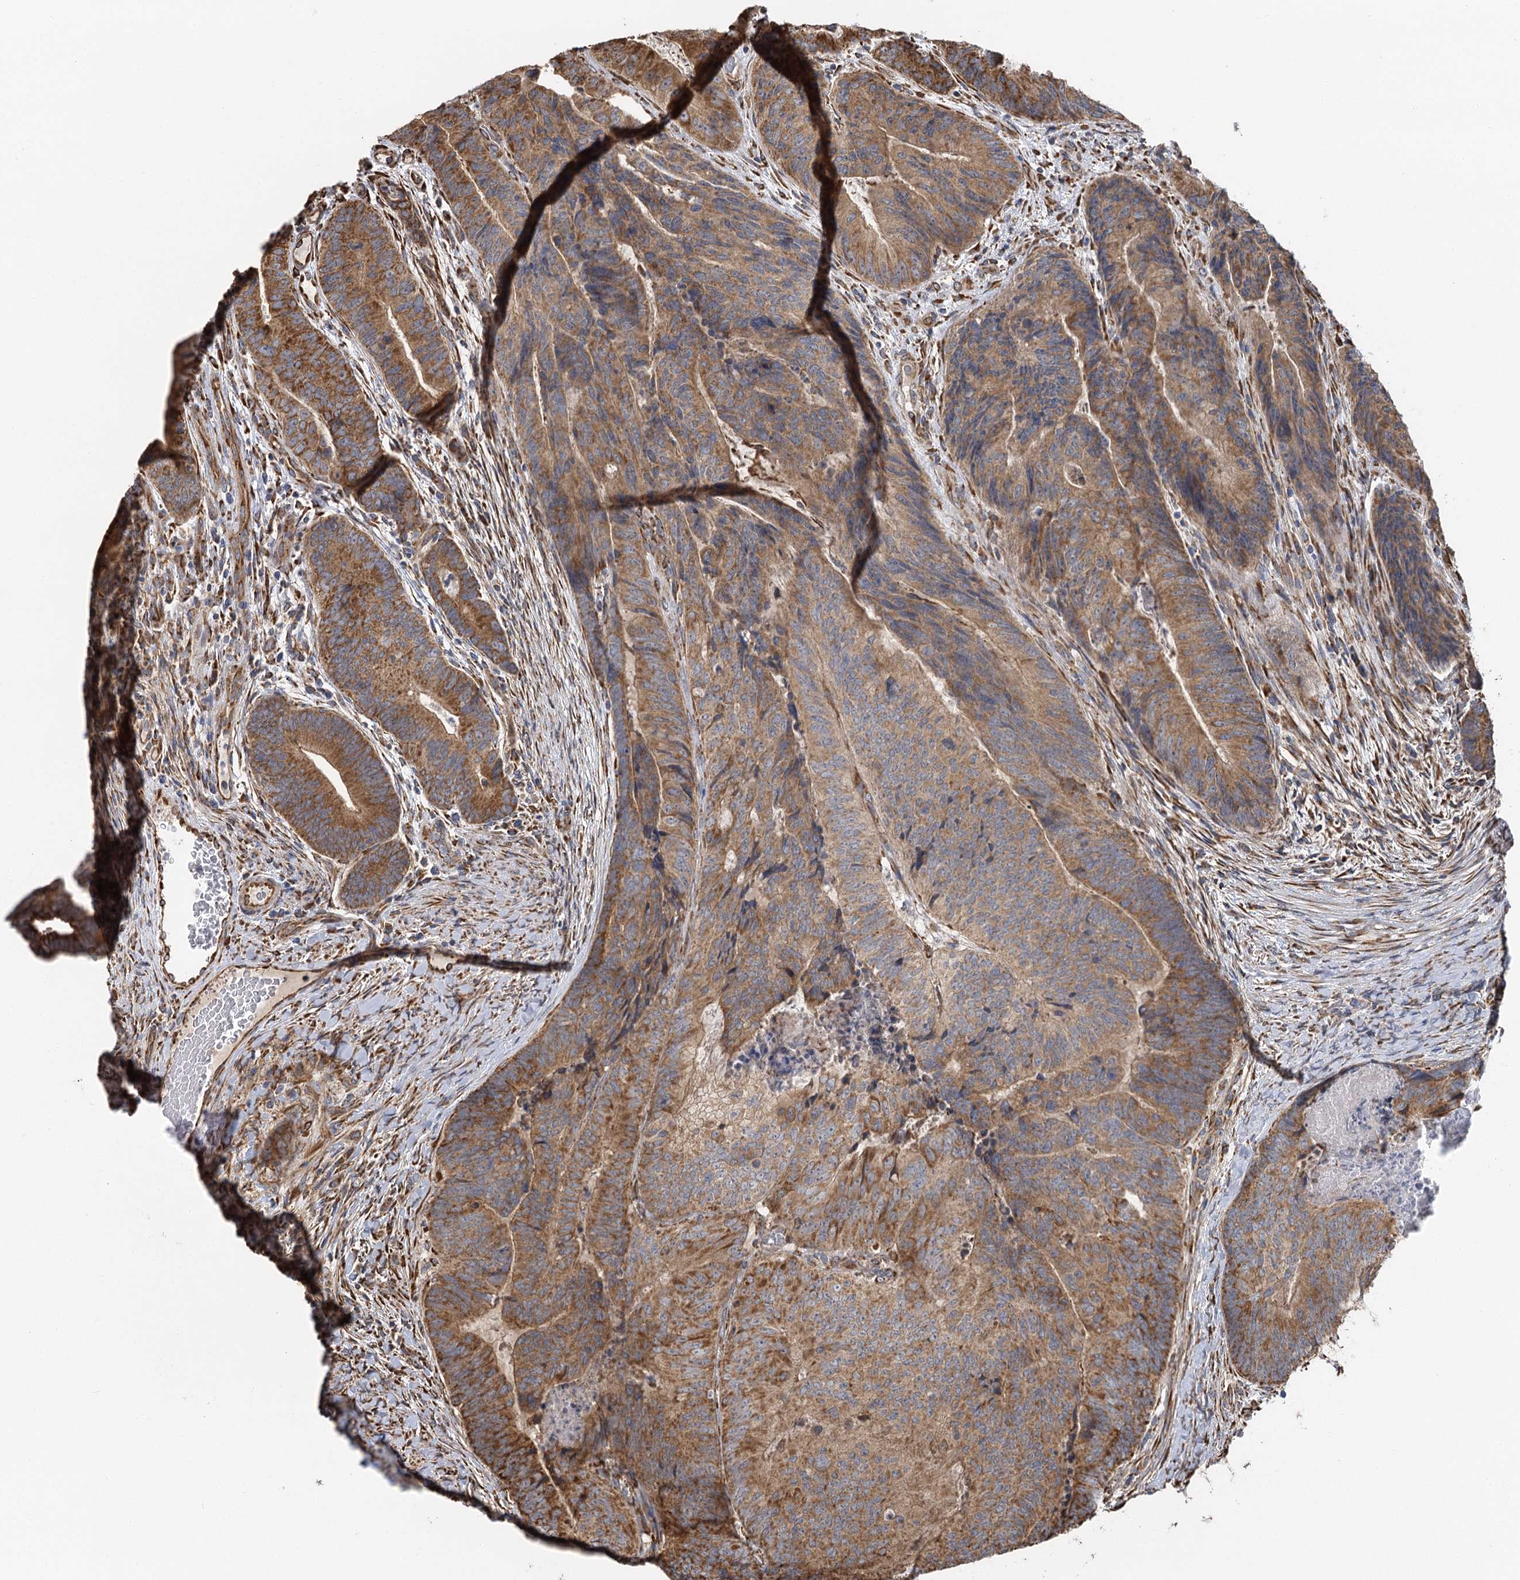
{"staining": {"intensity": "moderate", "quantity": ">75%", "location": "cytoplasmic/membranous"}, "tissue": "colorectal cancer", "cell_type": "Tumor cells", "image_type": "cancer", "snomed": [{"axis": "morphology", "description": "Adenocarcinoma, NOS"}, {"axis": "topography", "description": "Colon"}], "caption": "Protein staining reveals moderate cytoplasmic/membranous positivity in approximately >75% of tumor cells in colorectal cancer.", "gene": "IL11RA", "patient": {"sex": "female", "age": 67}}